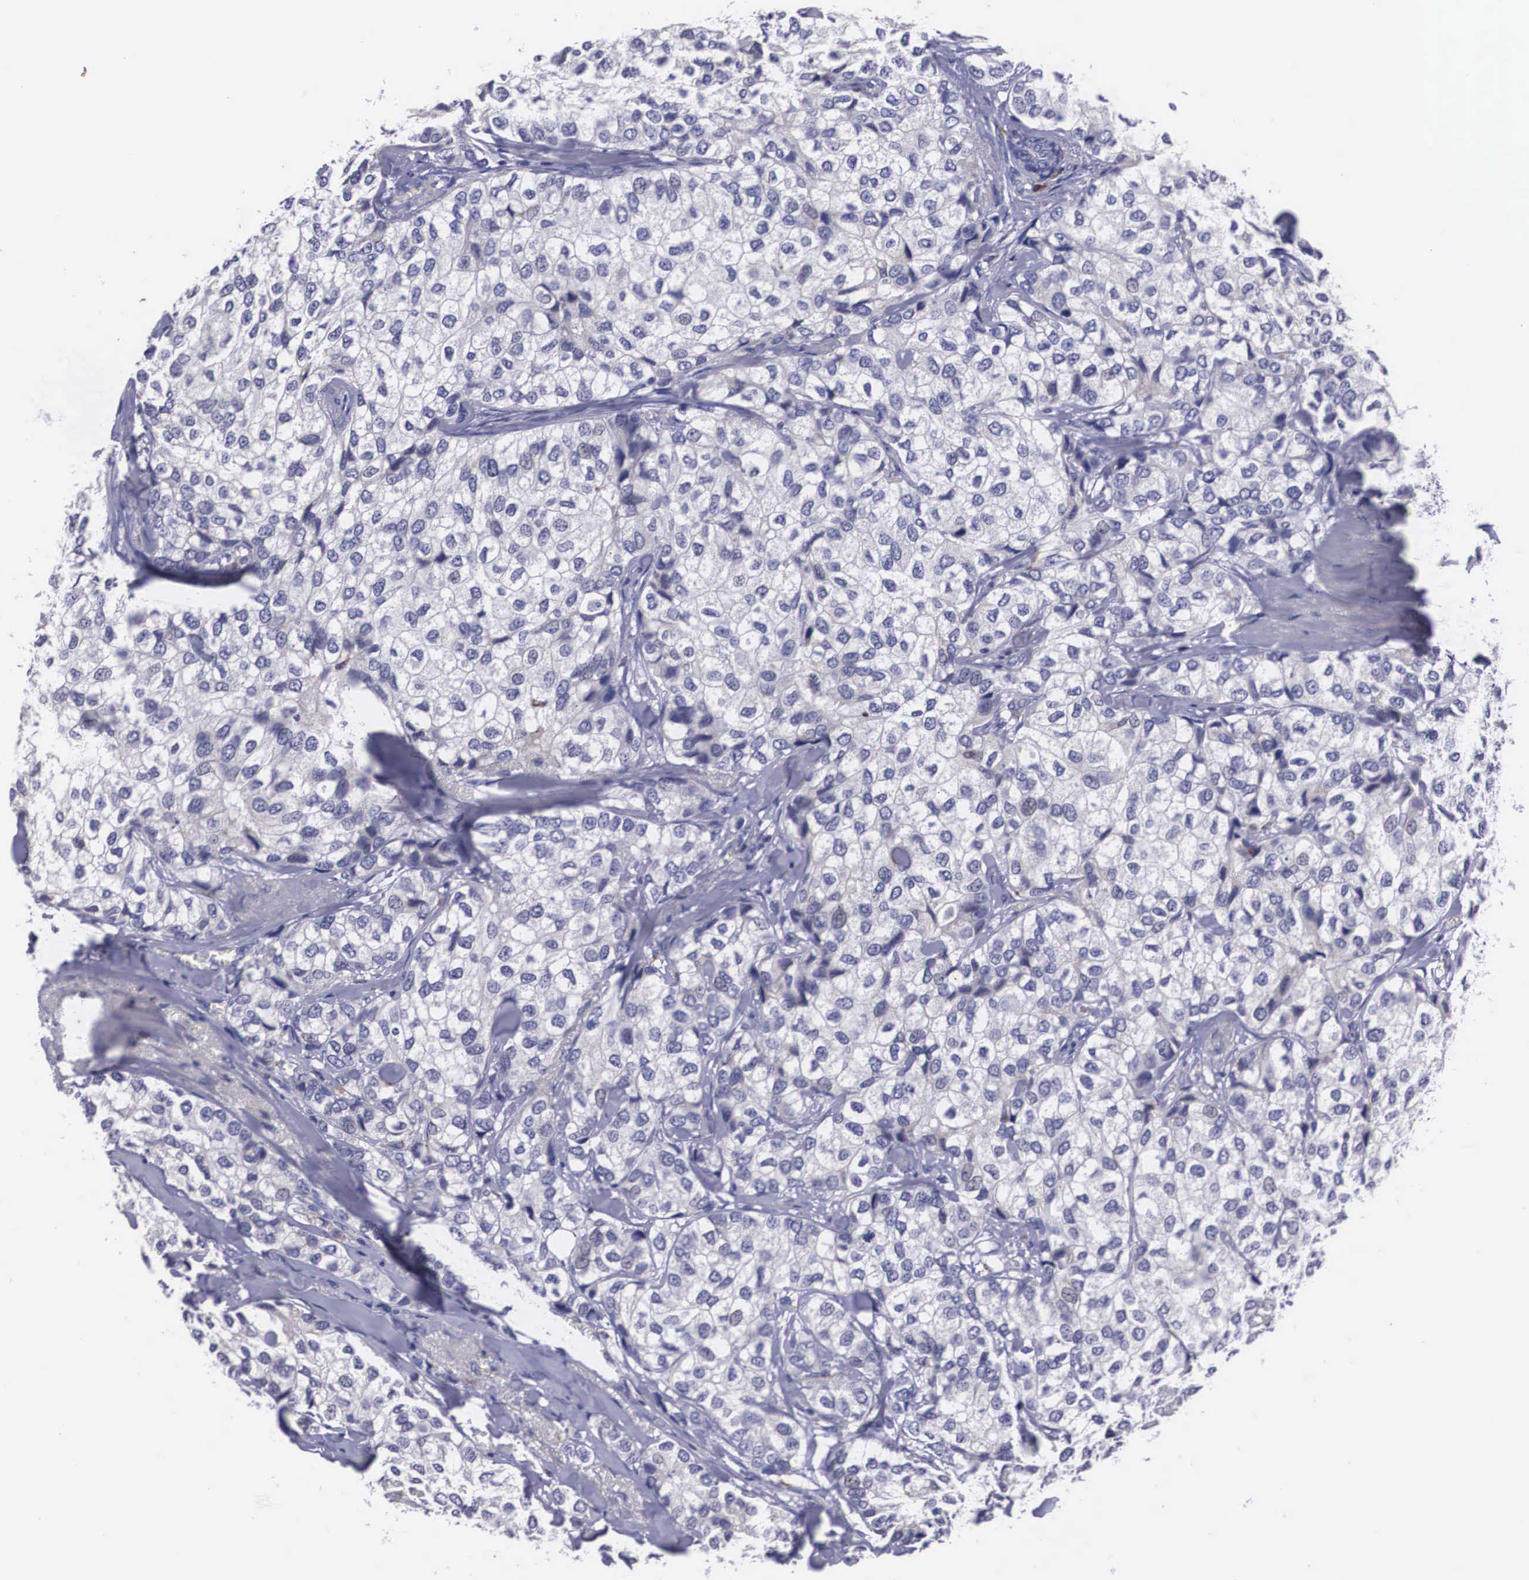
{"staining": {"intensity": "negative", "quantity": "none", "location": "none"}, "tissue": "breast cancer", "cell_type": "Tumor cells", "image_type": "cancer", "snomed": [{"axis": "morphology", "description": "Duct carcinoma"}, {"axis": "topography", "description": "Breast"}], "caption": "Immunohistochemistry (IHC) micrograph of breast cancer stained for a protein (brown), which shows no staining in tumor cells. (DAB immunohistochemistry (IHC), high magnification).", "gene": "CRELD2", "patient": {"sex": "female", "age": 68}}